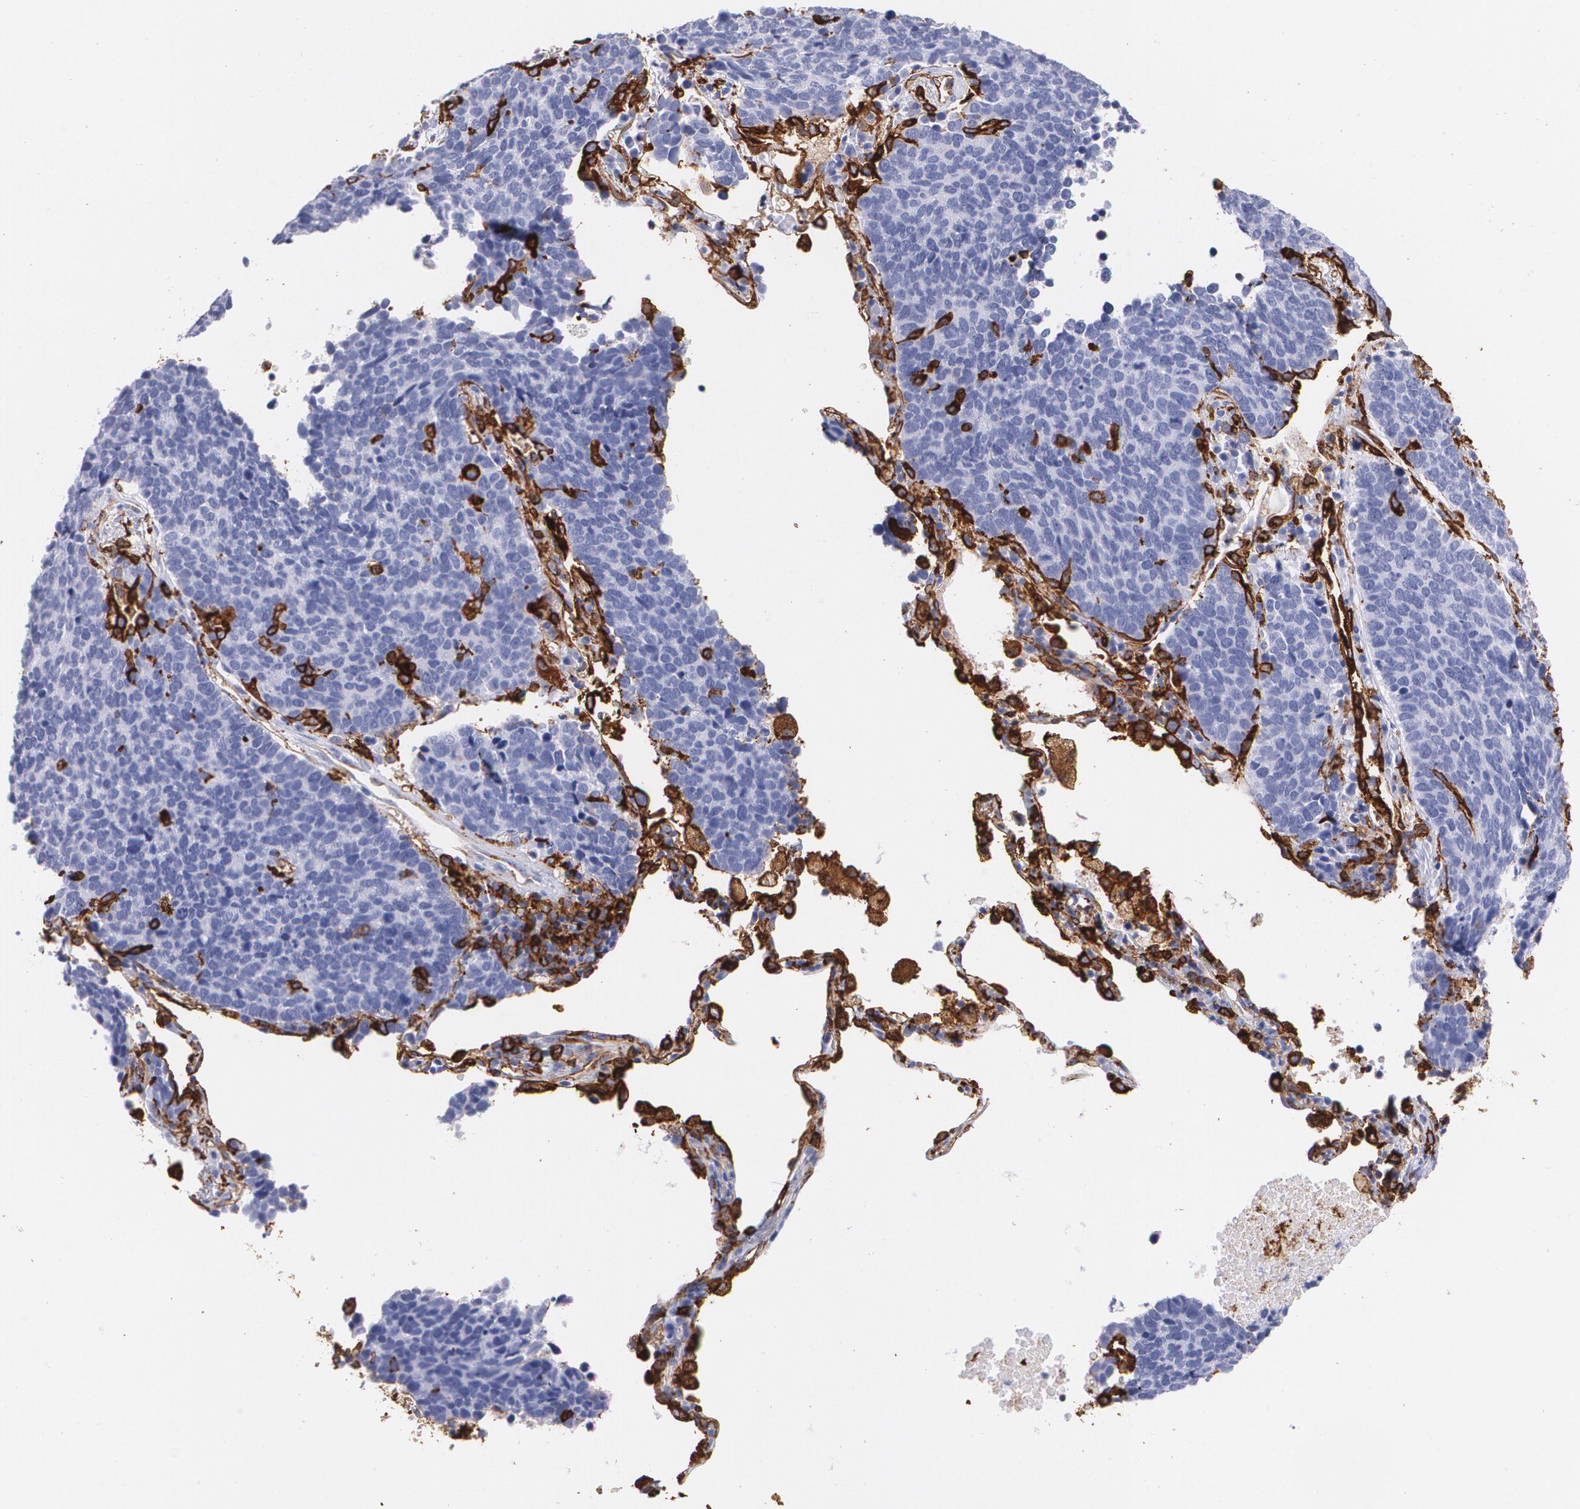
{"staining": {"intensity": "negative", "quantity": "none", "location": "none"}, "tissue": "lung cancer", "cell_type": "Tumor cells", "image_type": "cancer", "snomed": [{"axis": "morphology", "description": "Neoplasm, malignant, NOS"}, {"axis": "topography", "description": "Lung"}], "caption": "This is a micrograph of immunohistochemistry (IHC) staining of lung cancer (neoplasm (malignant)), which shows no expression in tumor cells.", "gene": "HLA-DRA", "patient": {"sex": "female", "age": 75}}